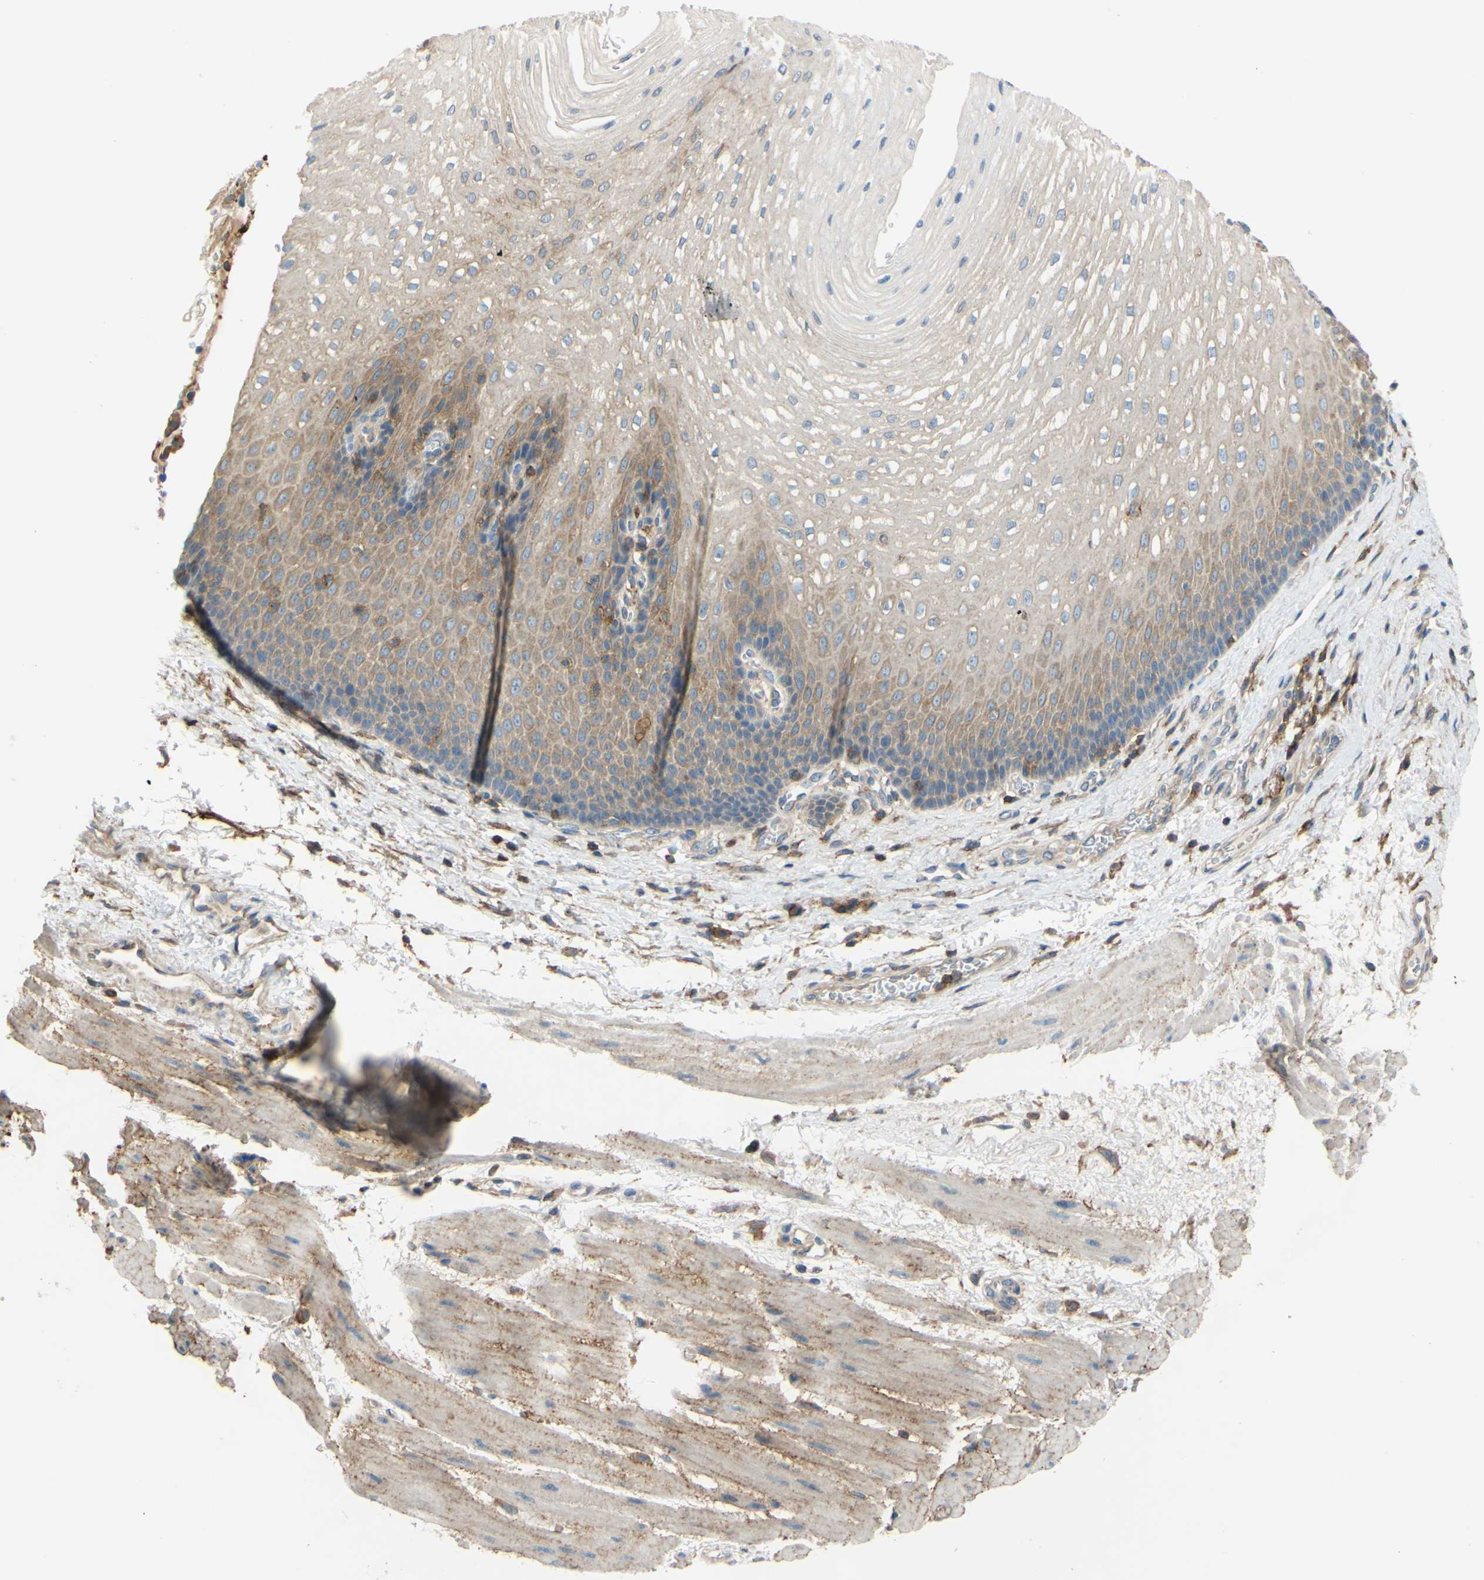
{"staining": {"intensity": "moderate", "quantity": "25%-75%", "location": "cytoplasmic/membranous"}, "tissue": "esophagus", "cell_type": "Squamous epithelial cells", "image_type": "normal", "snomed": [{"axis": "morphology", "description": "Normal tissue, NOS"}, {"axis": "topography", "description": "Esophagus"}], "caption": "A brown stain labels moderate cytoplasmic/membranous expression of a protein in squamous epithelial cells of benign esophagus. Nuclei are stained in blue.", "gene": "POR", "patient": {"sex": "male", "age": 48}}